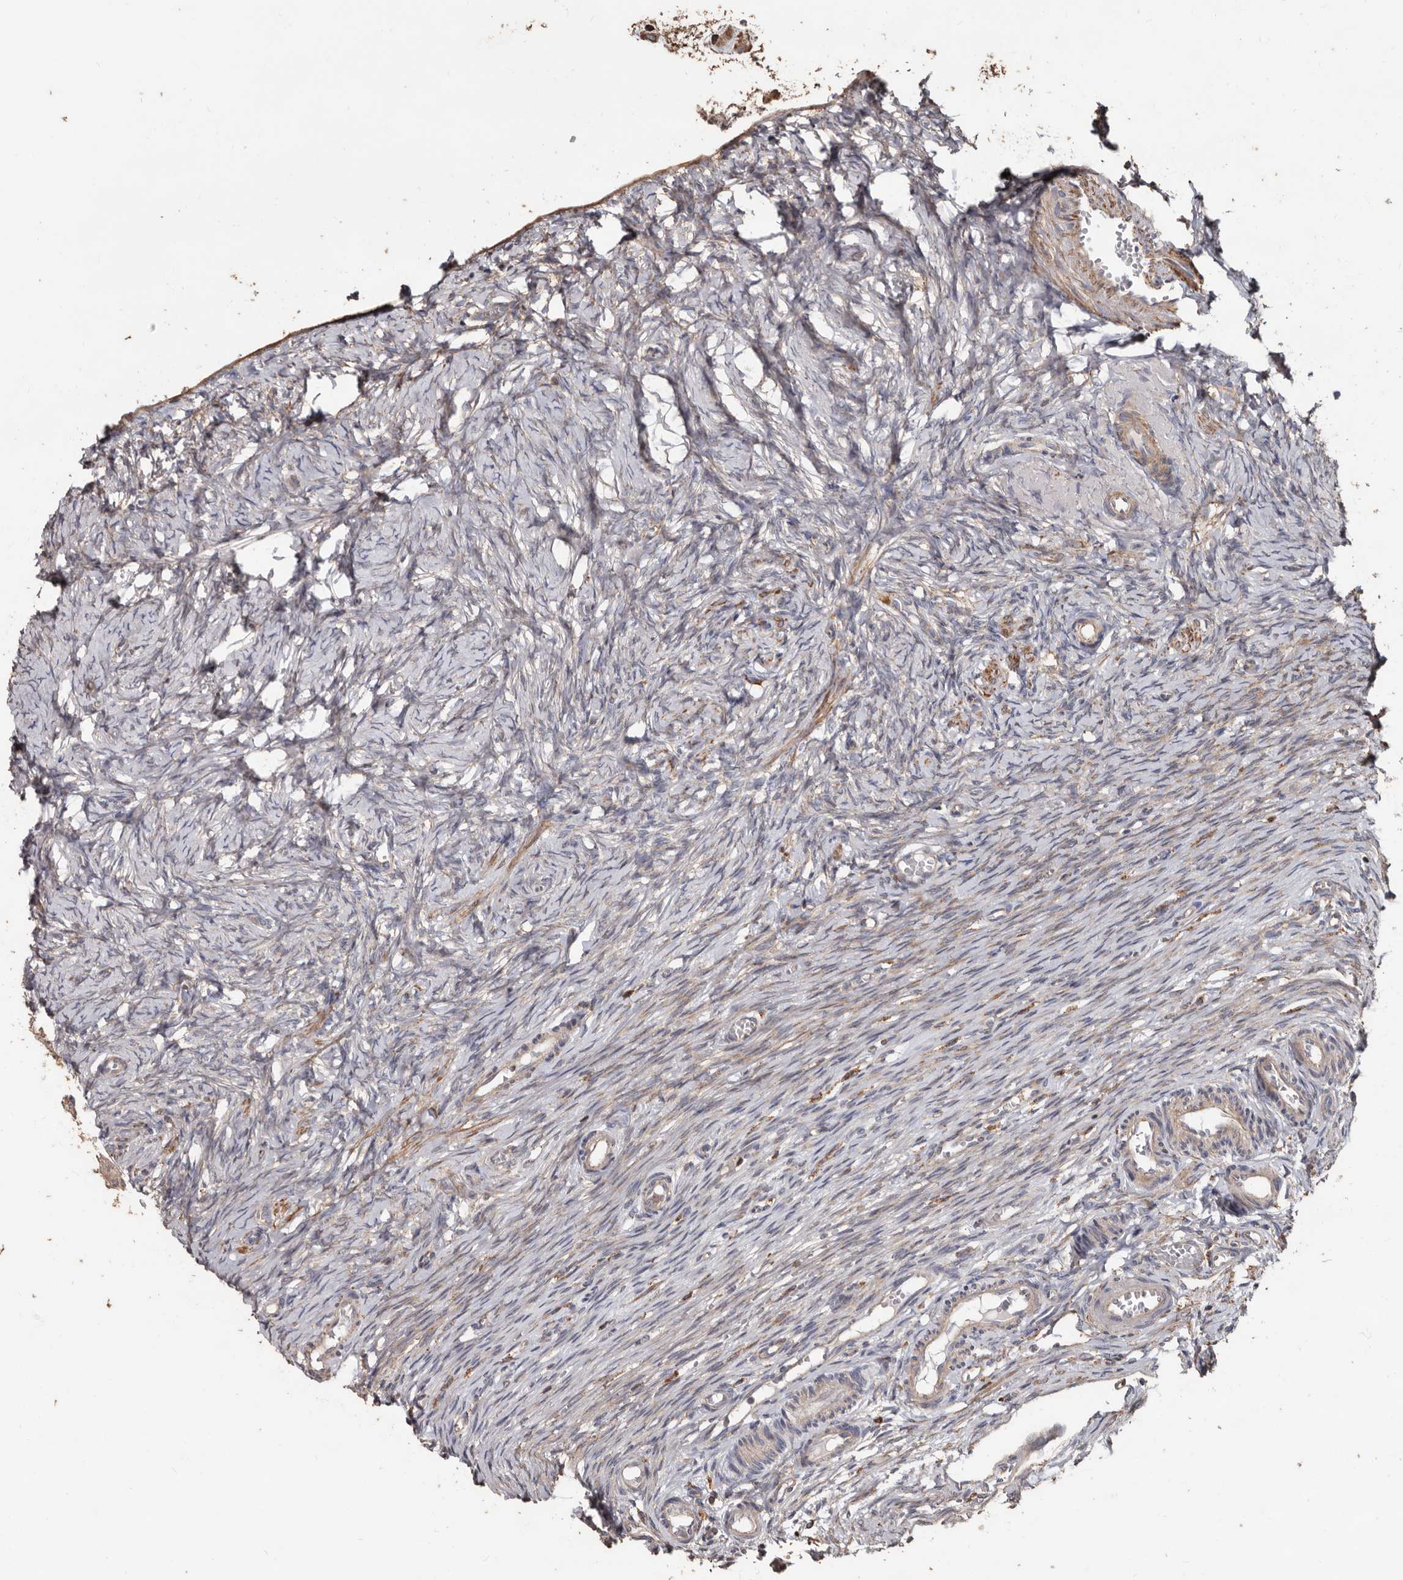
{"staining": {"intensity": "weak", "quantity": "<25%", "location": "cytoplasmic/membranous"}, "tissue": "ovary", "cell_type": "Ovarian stroma cells", "image_type": "normal", "snomed": [{"axis": "morphology", "description": "Adenocarcinoma, NOS"}, {"axis": "topography", "description": "Endometrium"}], "caption": "Histopathology image shows no significant protein staining in ovarian stroma cells of unremarkable ovary.", "gene": "OSGIN2", "patient": {"sex": "female", "age": 32}}